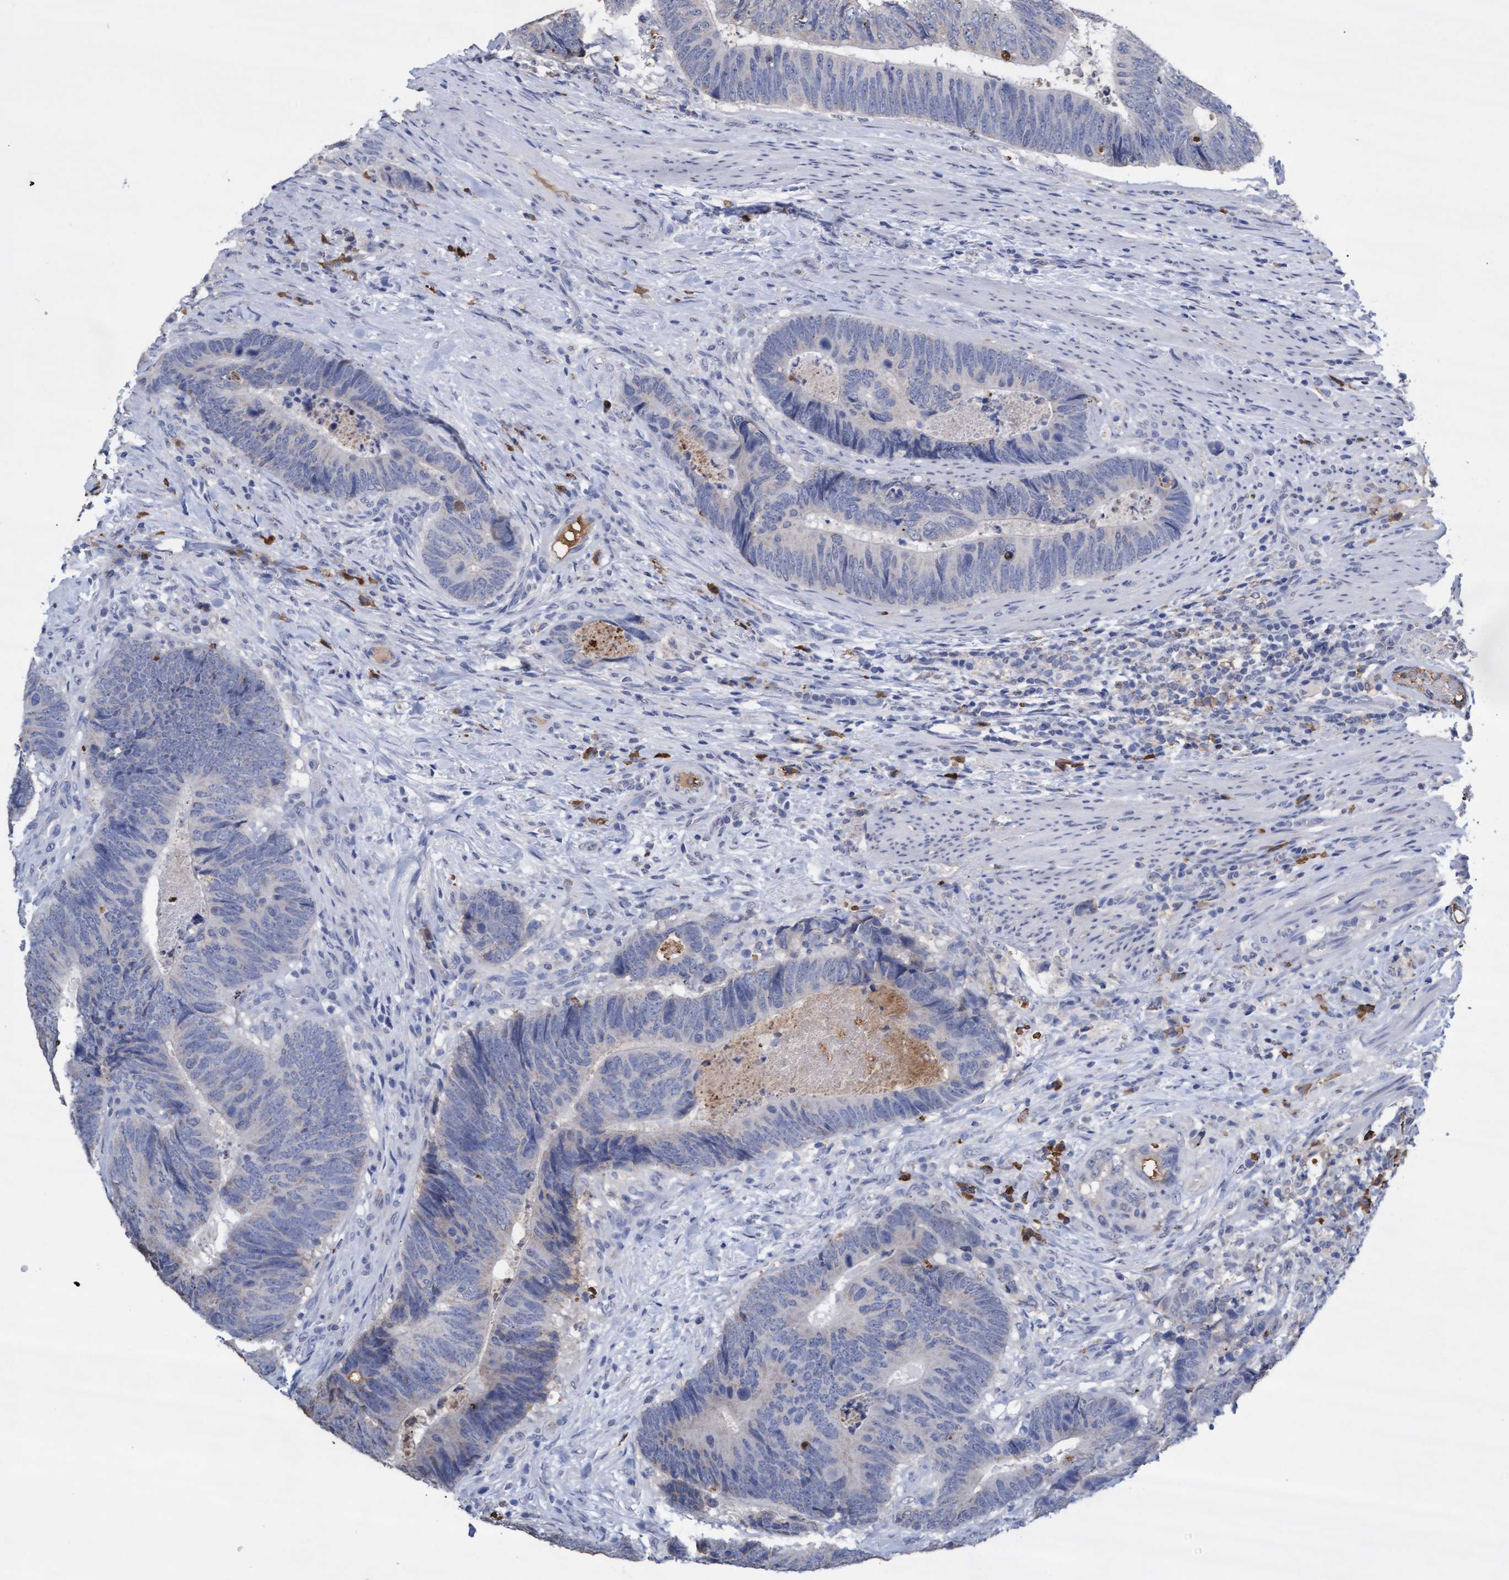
{"staining": {"intensity": "weak", "quantity": "<25%", "location": "cytoplasmic/membranous"}, "tissue": "colorectal cancer", "cell_type": "Tumor cells", "image_type": "cancer", "snomed": [{"axis": "morphology", "description": "Adenocarcinoma, NOS"}, {"axis": "topography", "description": "Colon"}], "caption": "A high-resolution histopathology image shows immunohistochemistry staining of colorectal cancer (adenocarcinoma), which shows no significant expression in tumor cells.", "gene": "GPR39", "patient": {"sex": "male", "age": 56}}